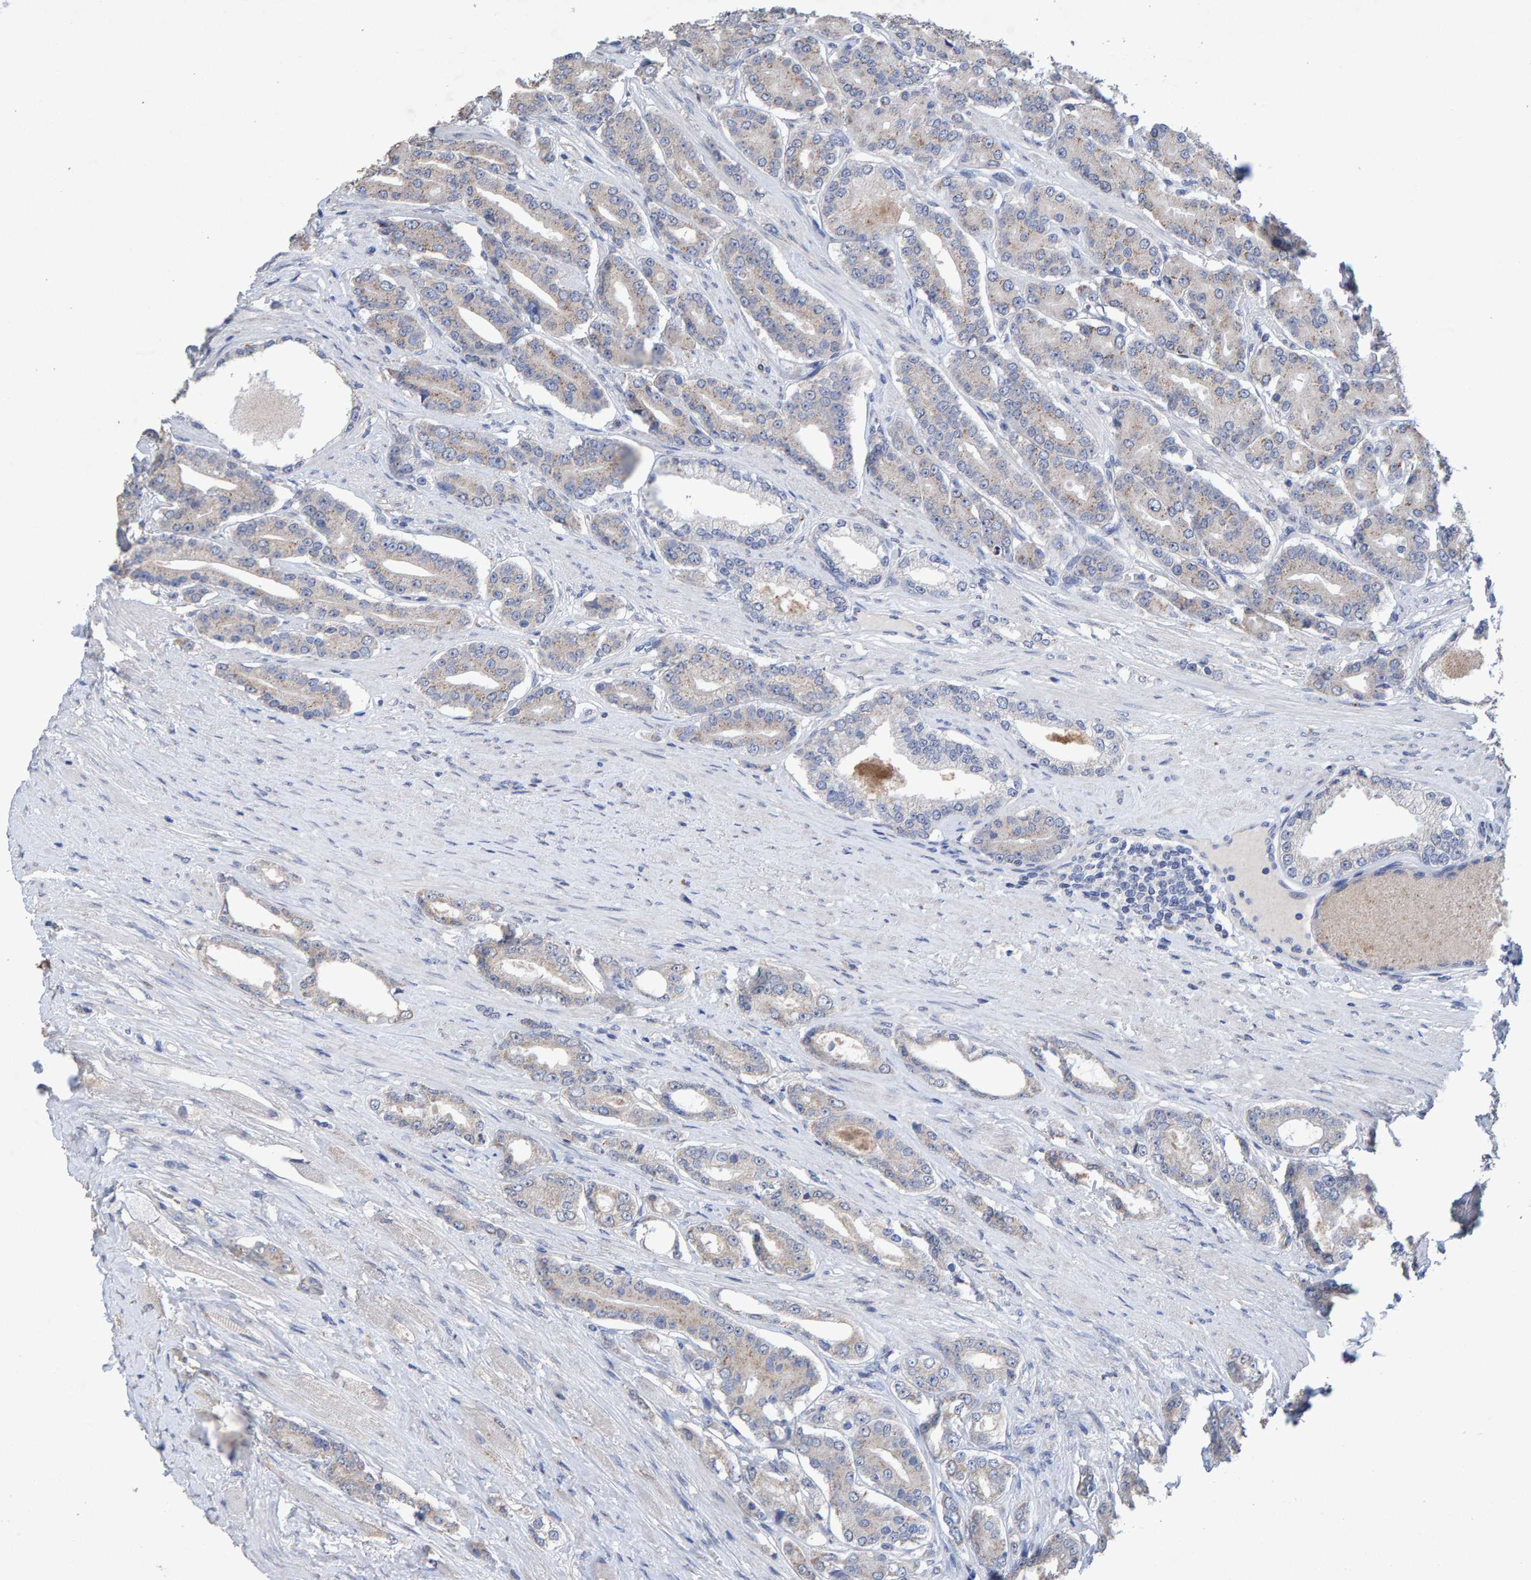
{"staining": {"intensity": "weak", "quantity": ">75%", "location": "cytoplasmic/membranous"}, "tissue": "prostate cancer", "cell_type": "Tumor cells", "image_type": "cancer", "snomed": [{"axis": "morphology", "description": "Adenocarcinoma, High grade"}, {"axis": "topography", "description": "Prostate"}], "caption": "The photomicrograph shows staining of adenocarcinoma (high-grade) (prostate), revealing weak cytoplasmic/membranous protein positivity (brown color) within tumor cells.", "gene": "CTH", "patient": {"sex": "male", "age": 71}}